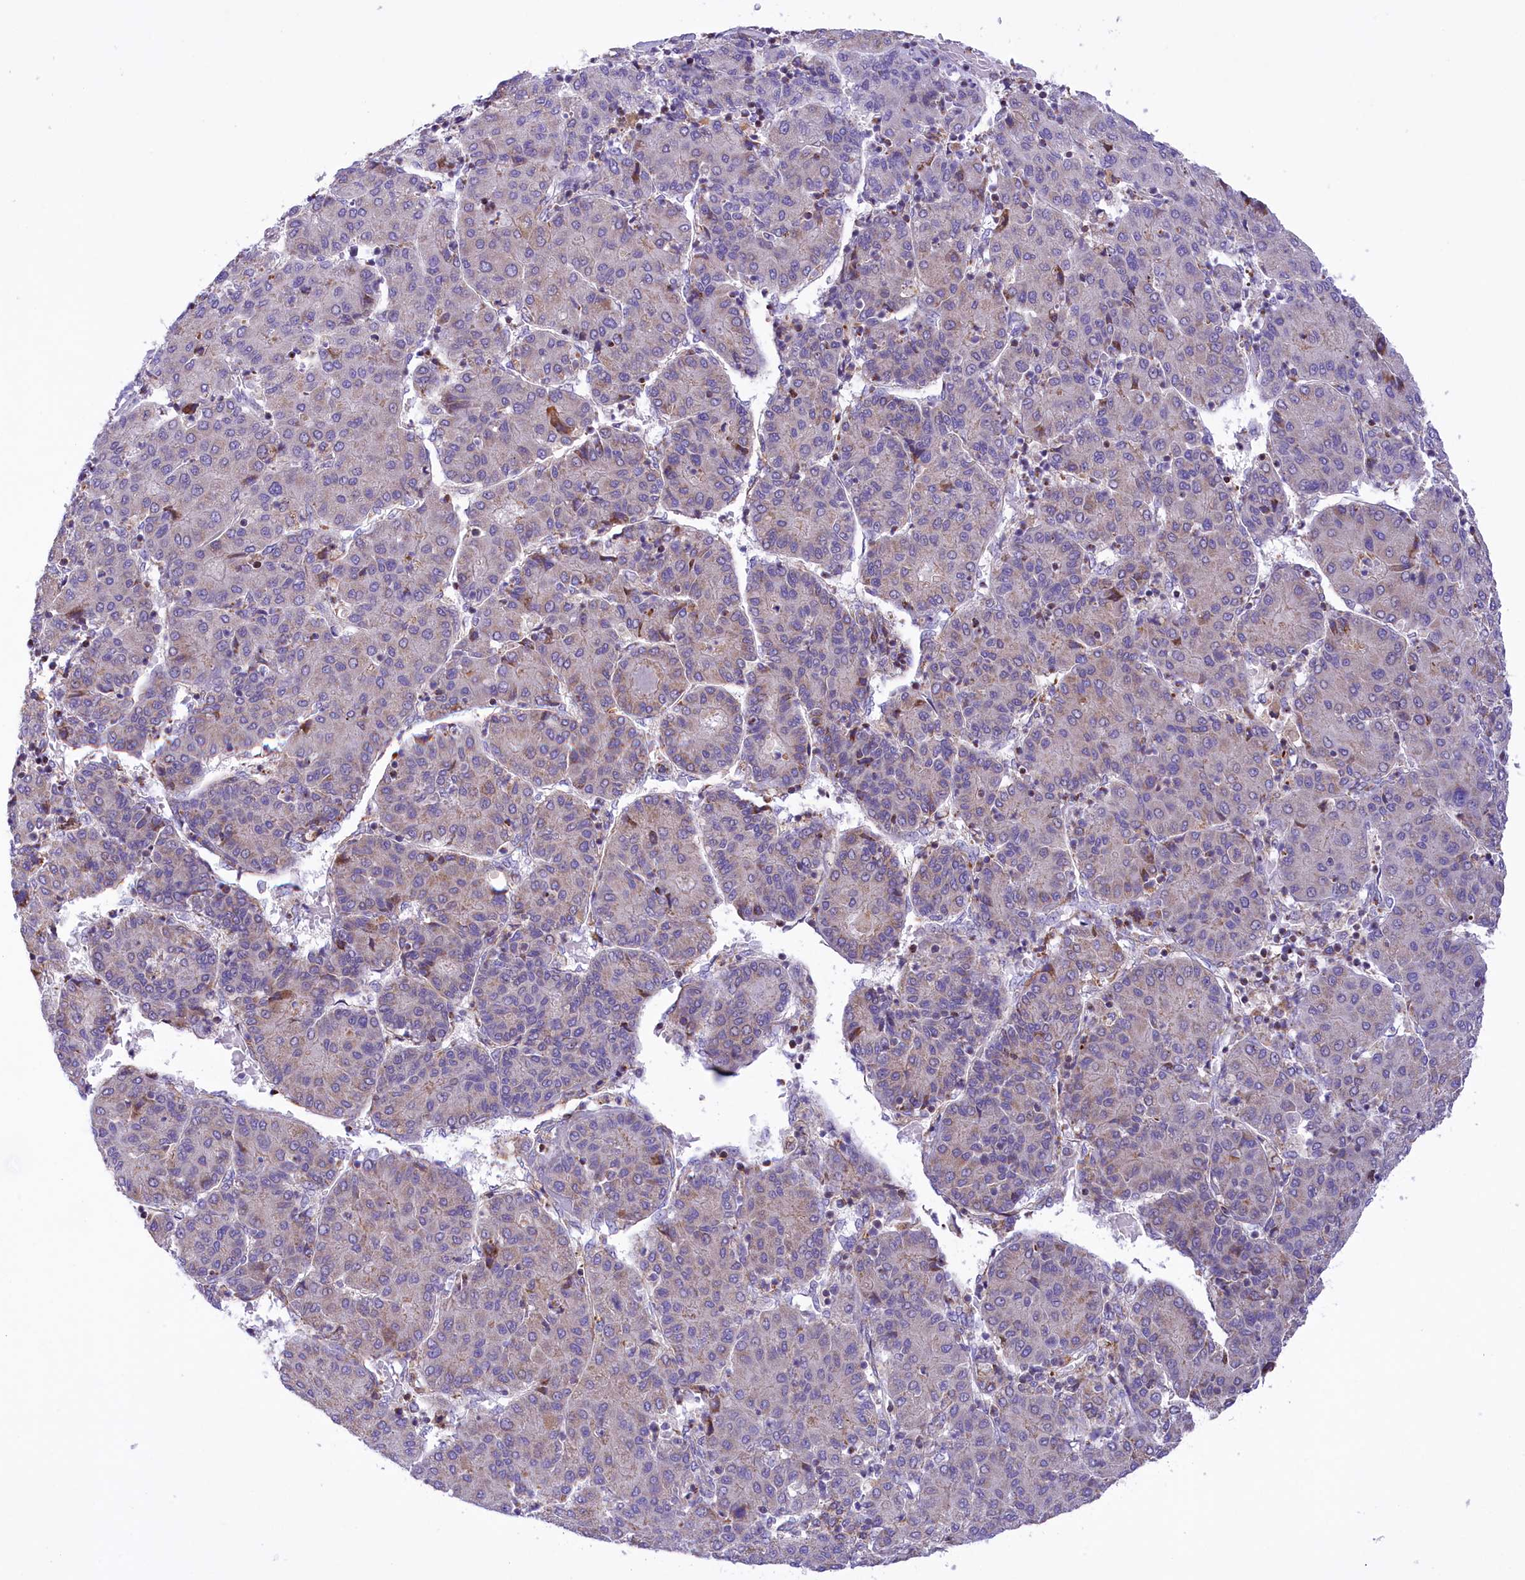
{"staining": {"intensity": "weak", "quantity": "<25%", "location": "cytoplasmic/membranous"}, "tissue": "liver cancer", "cell_type": "Tumor cells", "image_type": "cancer", "snomed": [{"axis": "morphology", "description": "Carcinoma, Hepatocellular, NOS"}, {"axis": "topography", "description": "Liver"}], "caption": "Human liver hepatocellular carcinoma stained for a protein using immunohistochemistry (IHC) exhibits no staining in tumor cells.", "gene": "CORO7-PAM16", "patient": {"sex": "male", "age": 65}}